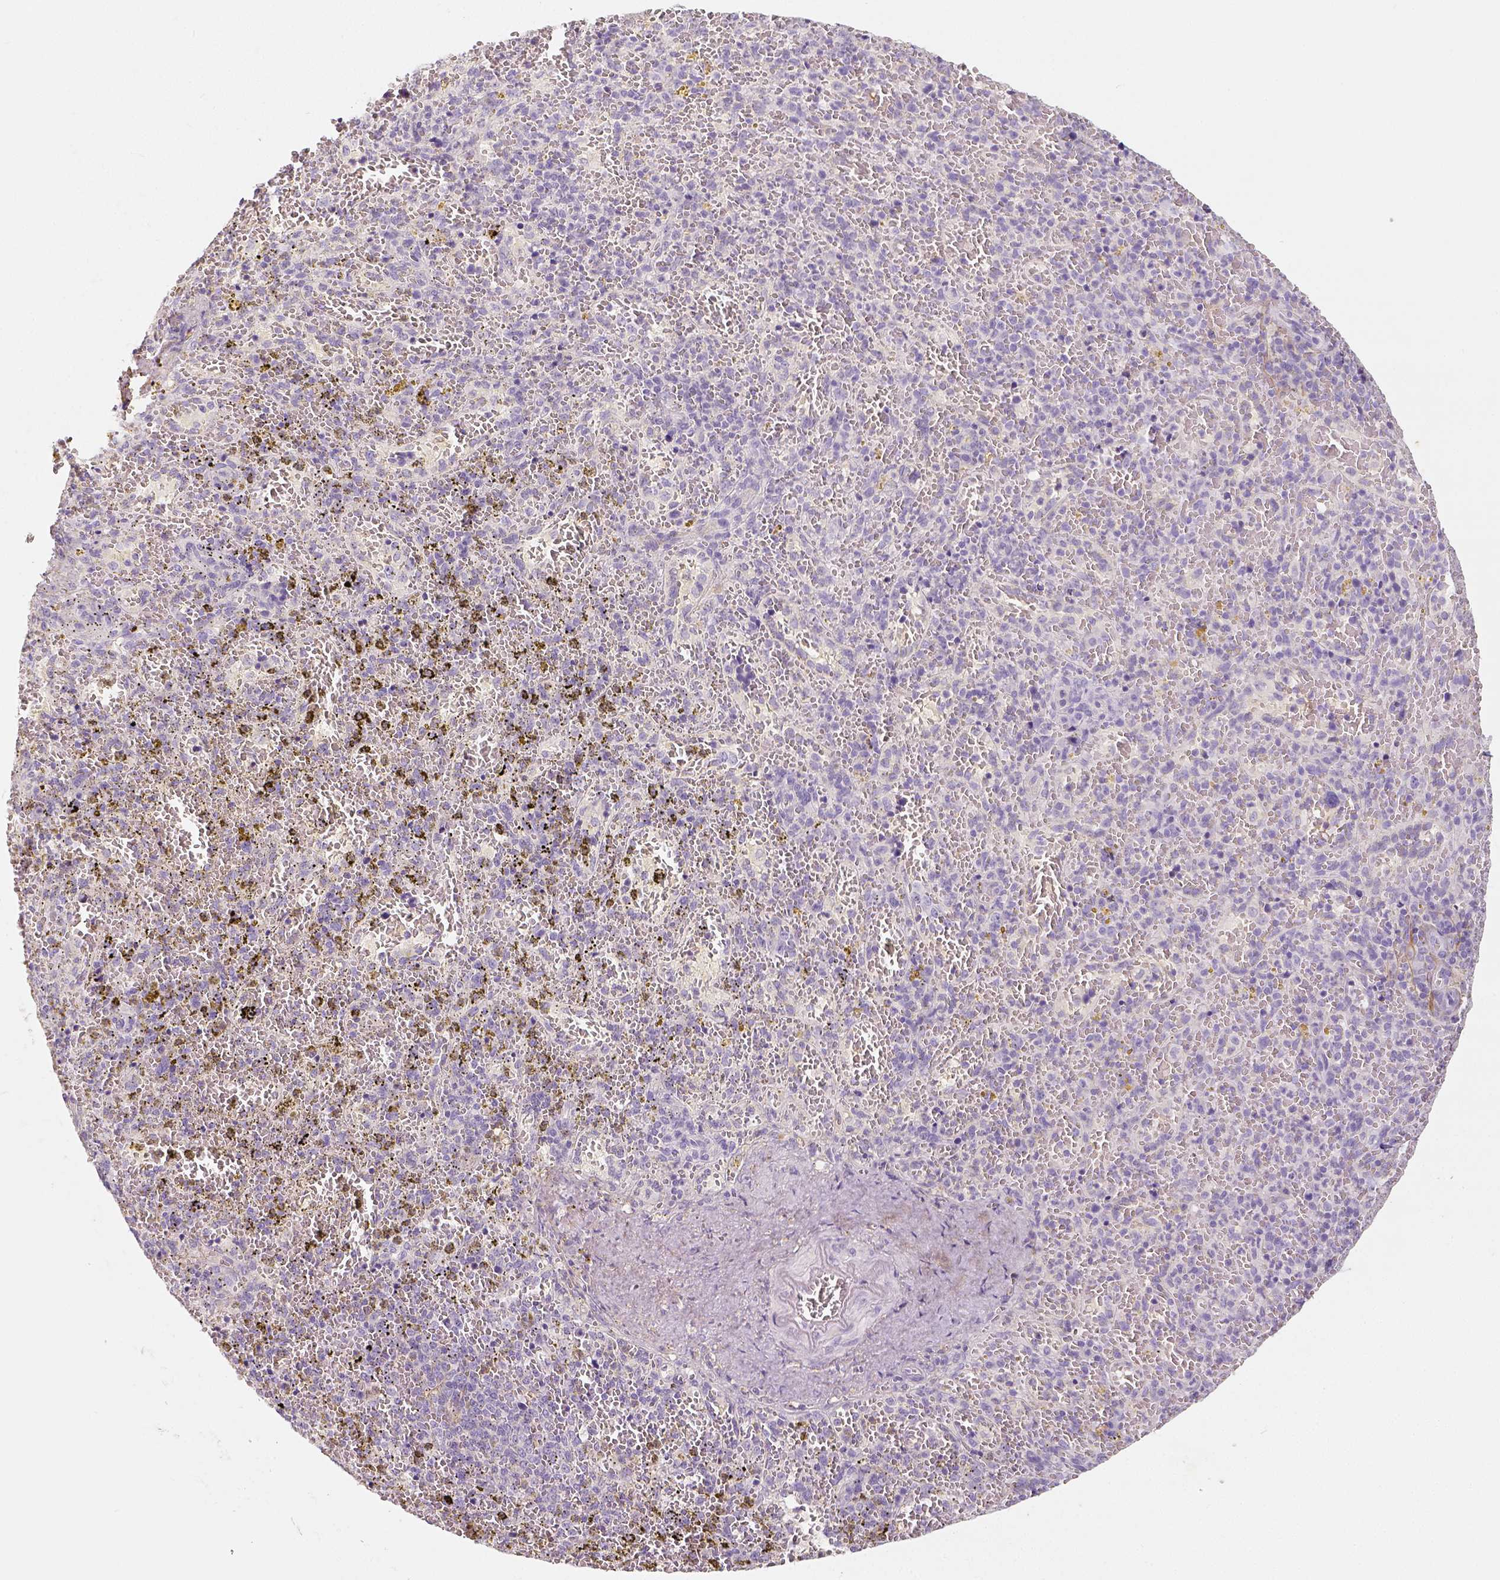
{"staining": {"intensity": "negative", "quantity": "none", "location": "none"}, "tissue": "spleen", "cell_type": "Cells in red pulp", "image_type": "normal", "snomed": [{"axis": "morphology", "description": "Normal tissue, NOS"}, {"axis": "topography", "description": "Spleen"}], "caption": "DAB (3,3'-diaminobenzidine) immunohistochemical staining of normal spleen shows no significant staining in cells in red pulp. (DAB IHC visualized using brightfield microscopy, high magnification).", "gene": "THY1", "patient": {"sex": "female", "age": 50}}